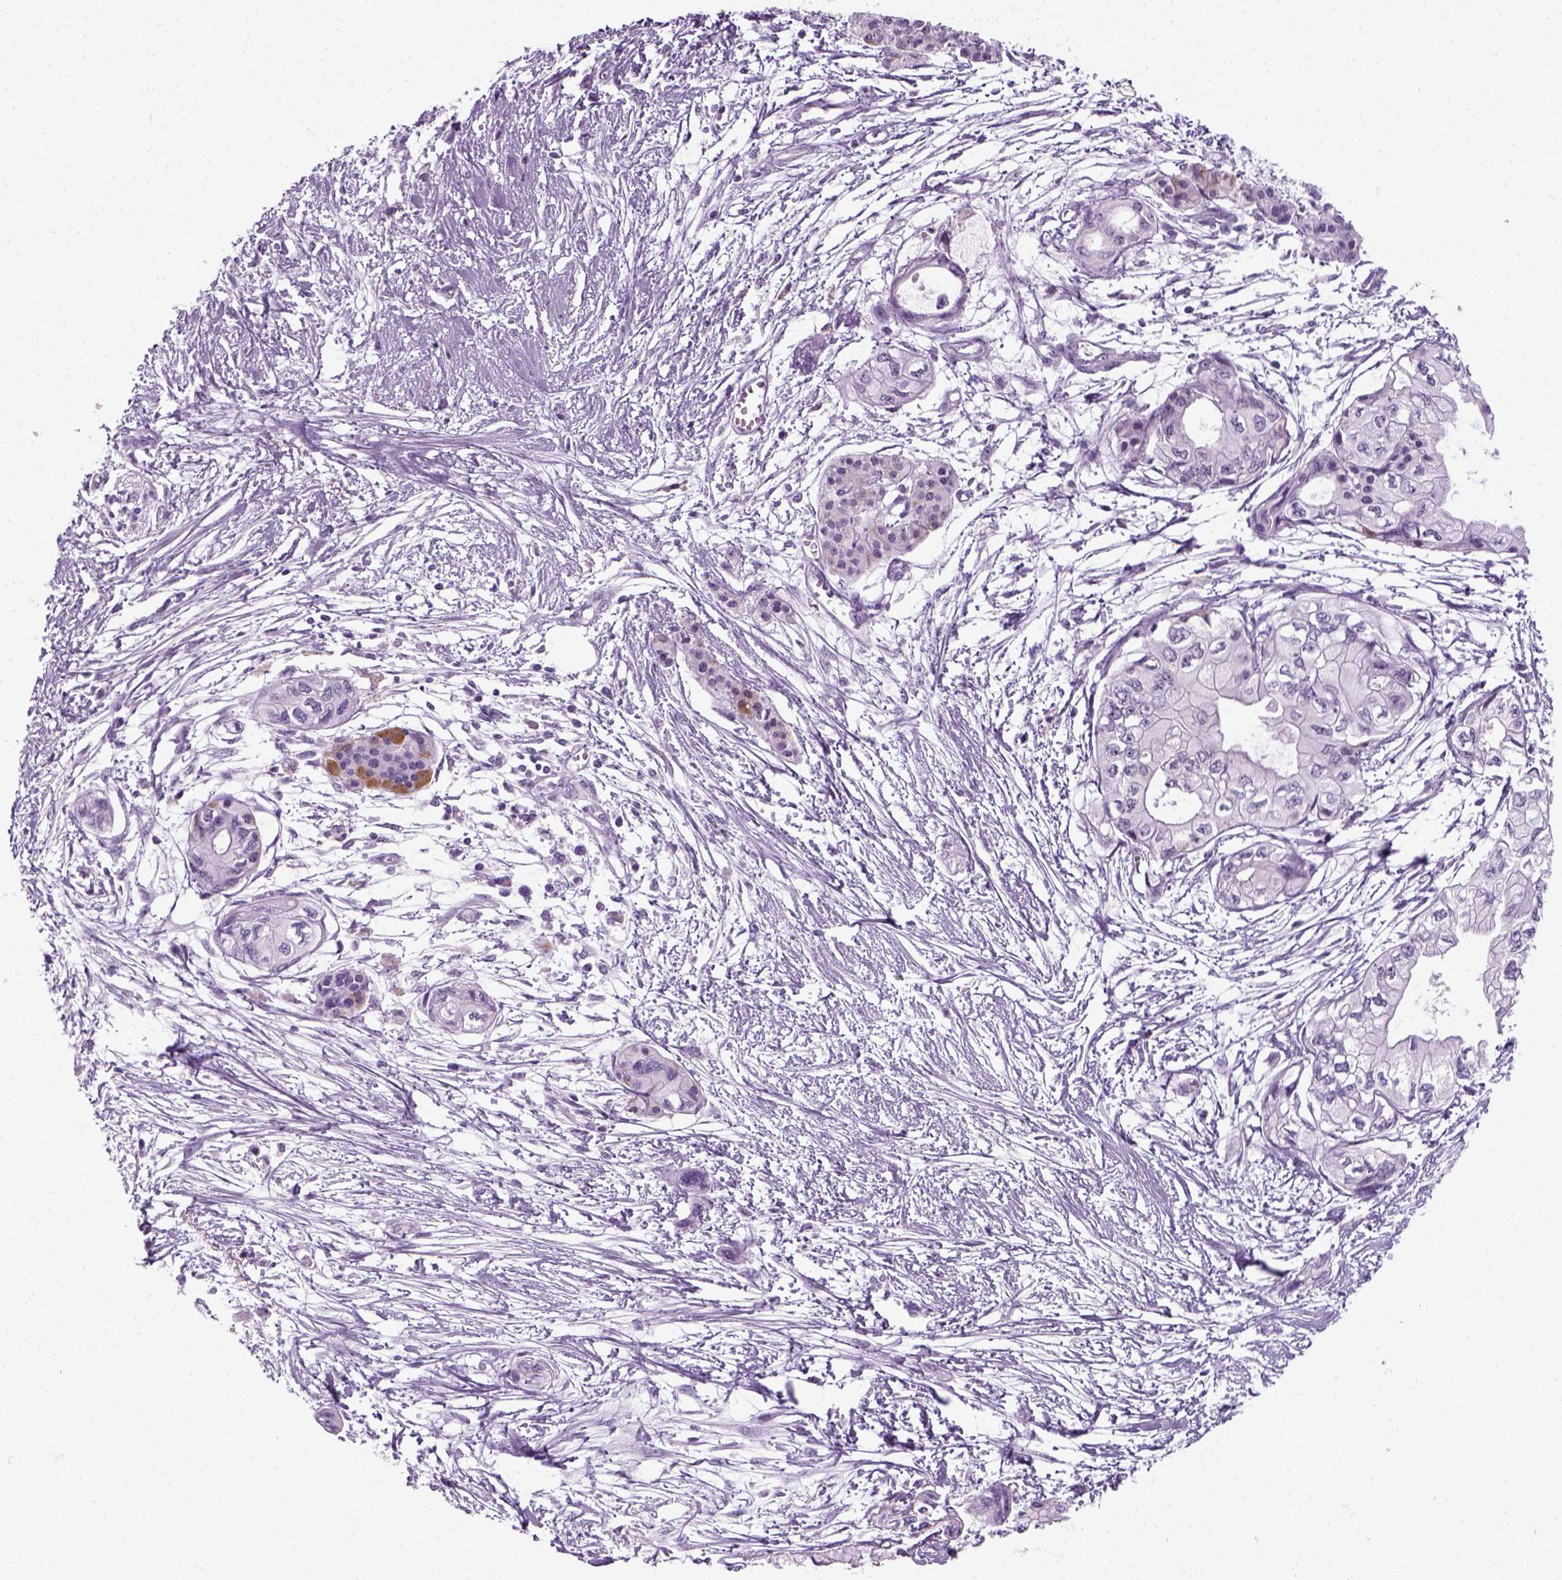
{"staining": {"intensity": "negative", "quantity": "none", "location": "none"}, "tissue": "pancreatic cancer", "cell_type": "Tumor cells", "image_type": "cancer", "snomed": [{"axis": "morphology", "description": "Adenocarcinoma, NOS"}, {"axis": "topography", "description": "Pancreas"}], "caption": "Human pancreatic cancer stained for a protein using IHC displays no expression in tumor cells.", "gene": "ZNF865", "patient": {"sex": "female", "age": 76}}